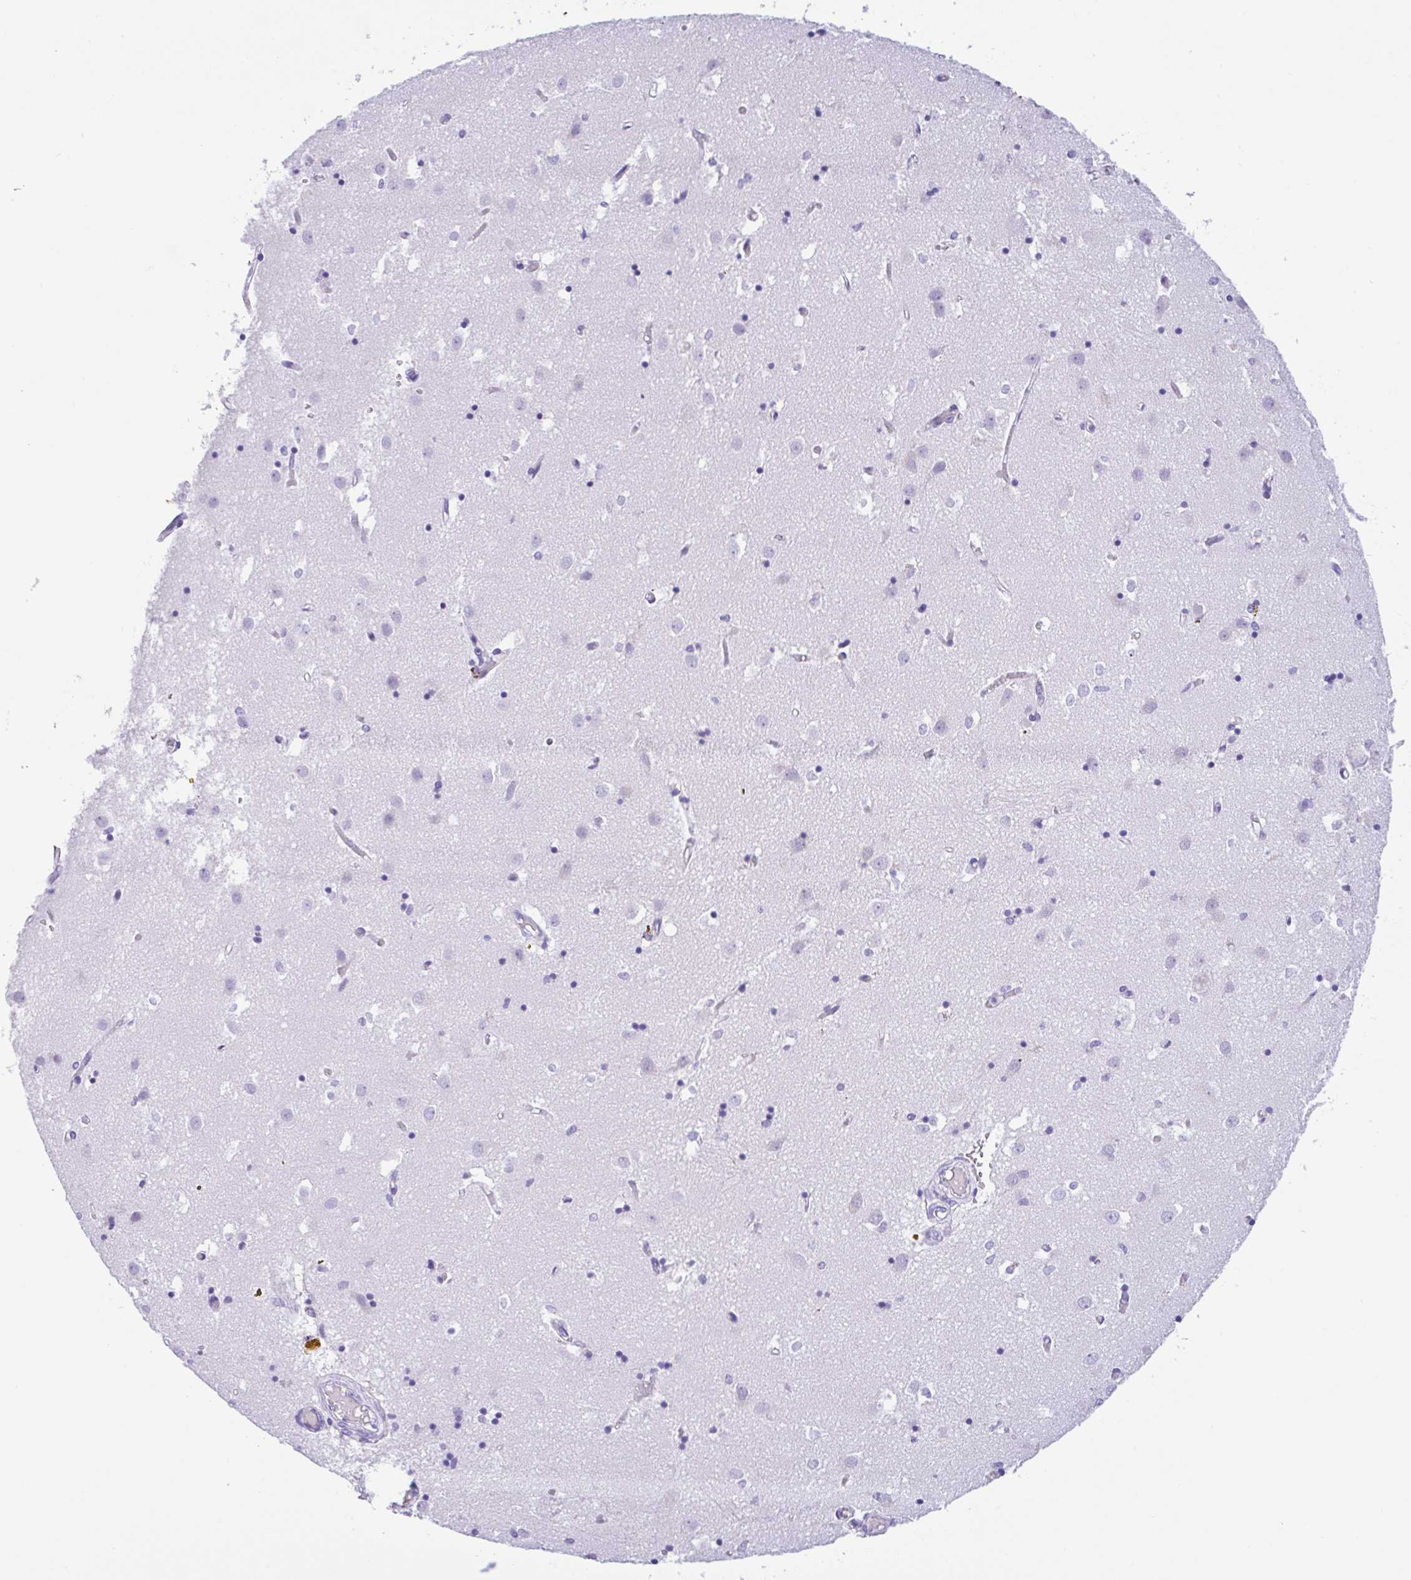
{"staining": {"intensity": "negative", "quantity": "none", "location": "none"}, "tissue": "caudate", "cell_type": "Glial cells", "image_type": "normal", "snomed": [{"axis": "morphology", "description": "Normal tissue, NOS"}, {"axis": "topography", "description": "Lateral ventricle wall"}], "caption": "A histopathology image of human caudate is negative for staining in glial cells. (IHC, brightfield microscopy, high magnification).", "gene": "HOXC12", "patient": {"sex": "male", "age": 70}}